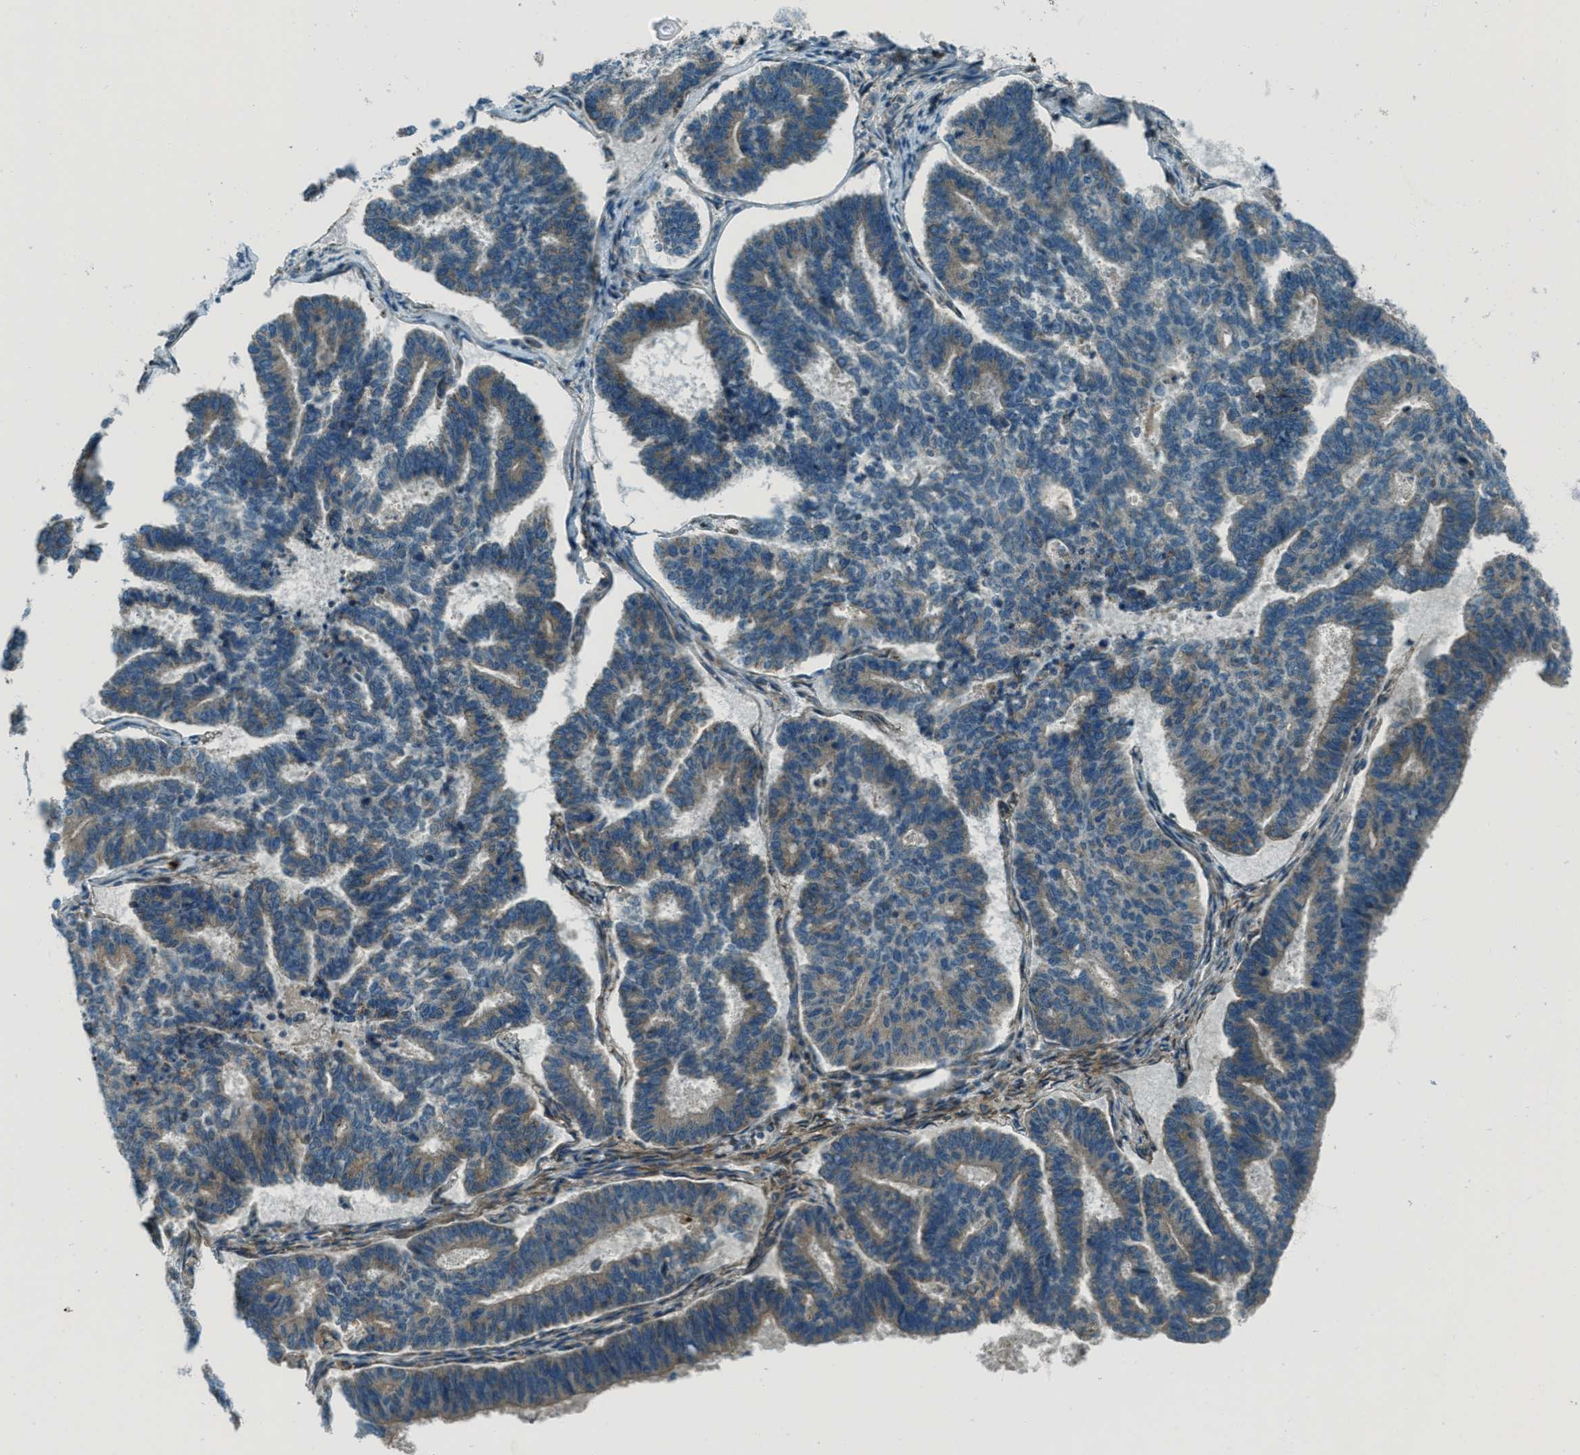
{"staining": {"intensity": "weak", "quantity": "25%-75%", "location": "cytoplasmic/membranous"}, "tissue": "endometrial cancer", "cell_type": "Tumor cells", "image_type": "cancer", "snomed": [{"axis": "morphology", "description": "Adenocarcinoma, NOS"}, {"axis": "topography", "description": "Endometrium"}], "caption": "There is low levels of weak cytoplasmic/membranous staining in tumor cells of endometrial cancer, as demonstrated by immunohistochemical staining (brown color).", "gene": "FAR1", "patient": {"sex": "female", "age": 70}}